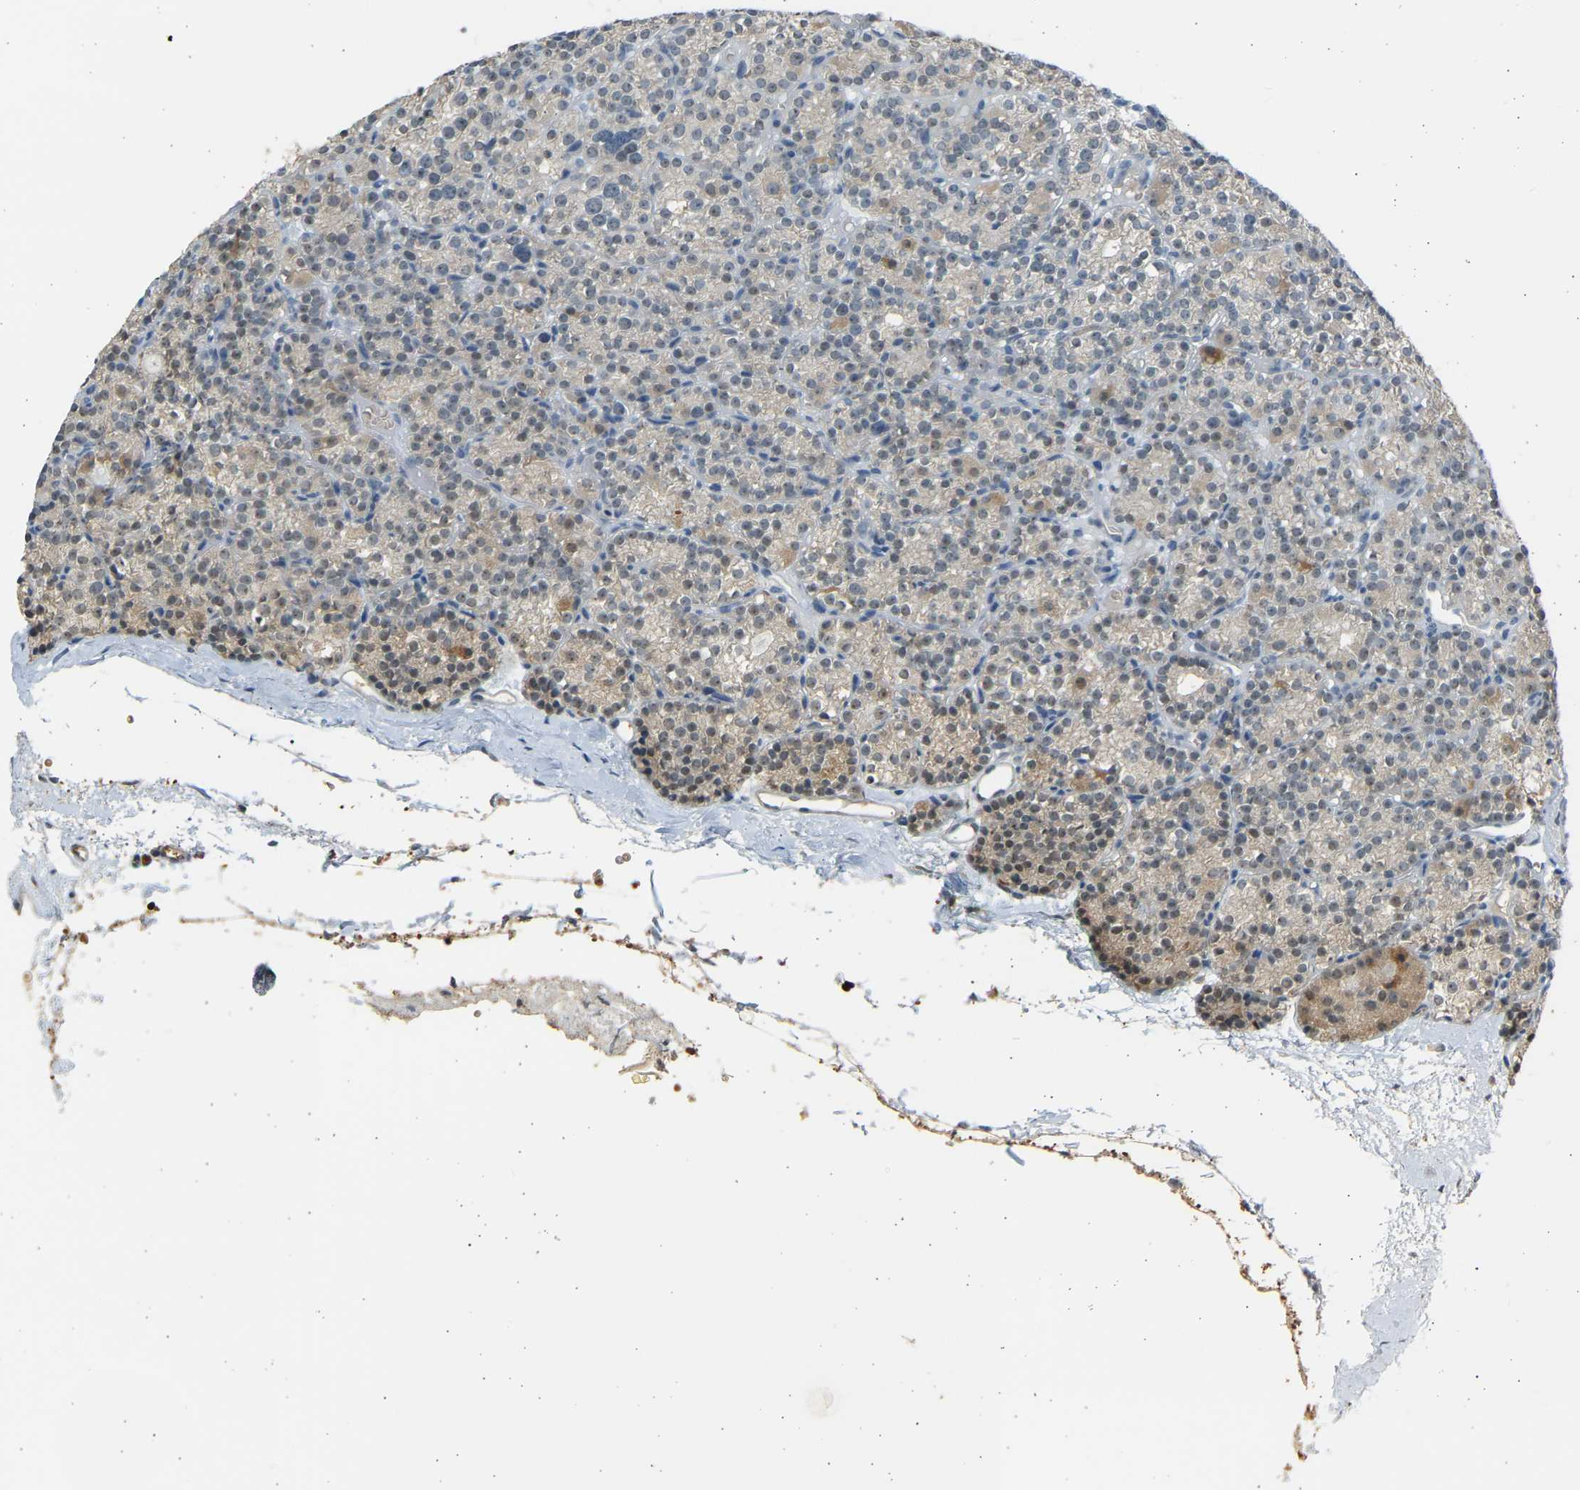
{"staining": {"intensity": "moderate", "quantity": "25%-75%", "location": "cytoplasmic/membranous,nuclear"}, "tissue": "parathyroid gland", "cell_type": "Glandular cells", "image_type": "normal", "snomed": [{"axis": "morphology", "description": "Normal tissue, NOS"}, {"axis": "topography", "description": "Parathyroid gland"}], "caption": "Immunohistochemical staining of normal human parathyroid gland exhibits moderate cytoplasmic/membranous,nuclear protein positivity in about 25%-75% of glandular cells. (Stains: DAB (3,3'-diaminobenzidine) in brown, nuclei in blue, Microscopy: brightfield microscopy at high magnification).", "gene": "BIRC2", "patient": {"sex": "female", "age": 64}}